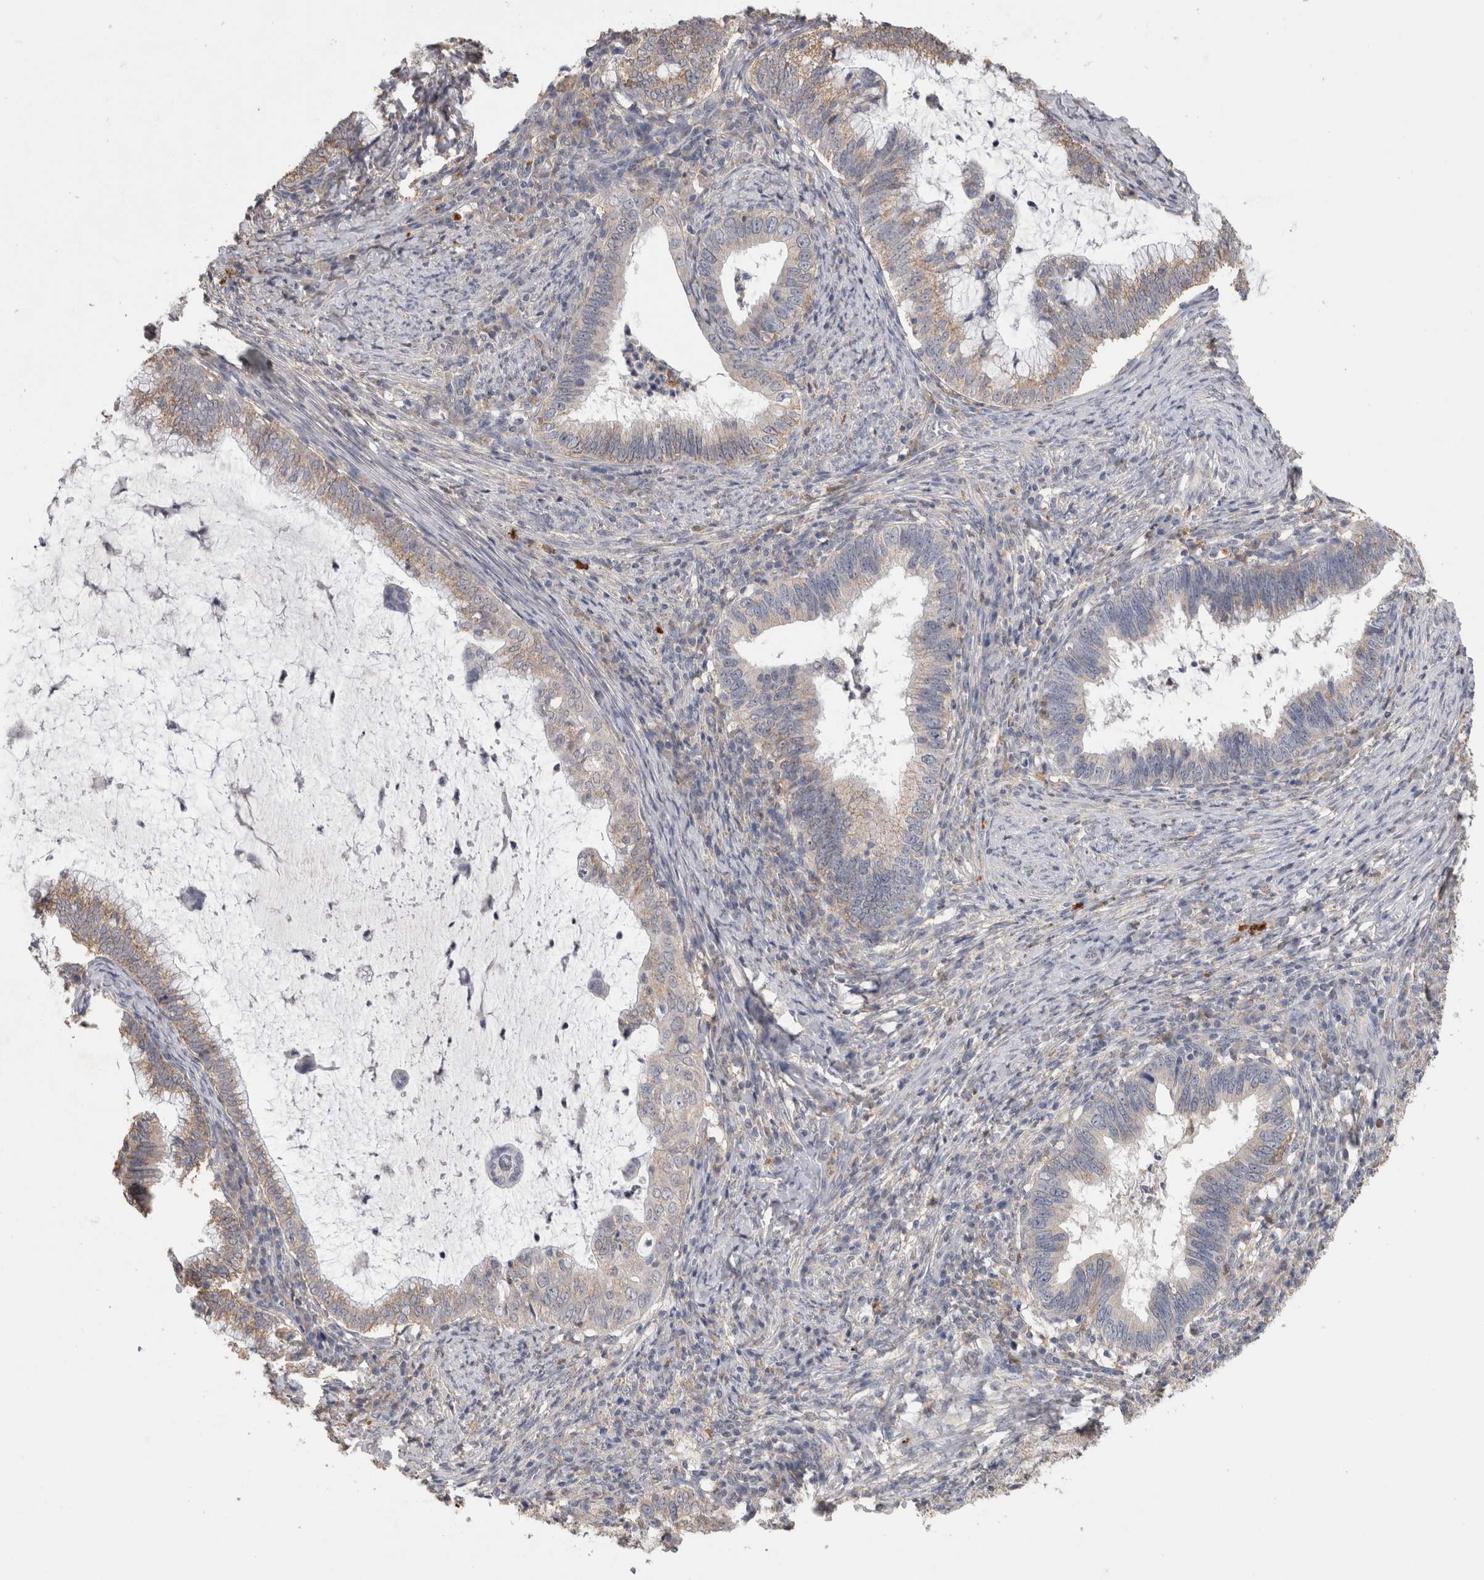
{"staining": {"intensity": "weak", "quantity": ">75%", "location": "cytoplasmic/membranous"}, "tissue": "cervical cancer", "cell_type": "Tumor cells", "image_type": "cancer", "snomed": [{"axis": "morphology", "description": "Adenocarcinoma, NOS"}, {"axis": "topography", "description": "Cervix"}], "caption": "The image displays staining of cervical adenocarcinoma, revealing weak cytoplasmic/membranous protein staining (brown color) within tumor cells. The staining was performed using DAB (3,3'-diaminobenzidine) to visualize the protein expression in brown, while the nuclei were stained in blue with hematoxylin (Magnification: 20x).", "gene": "CNTFR", "patient": {"sex": "female", "age": 36}}